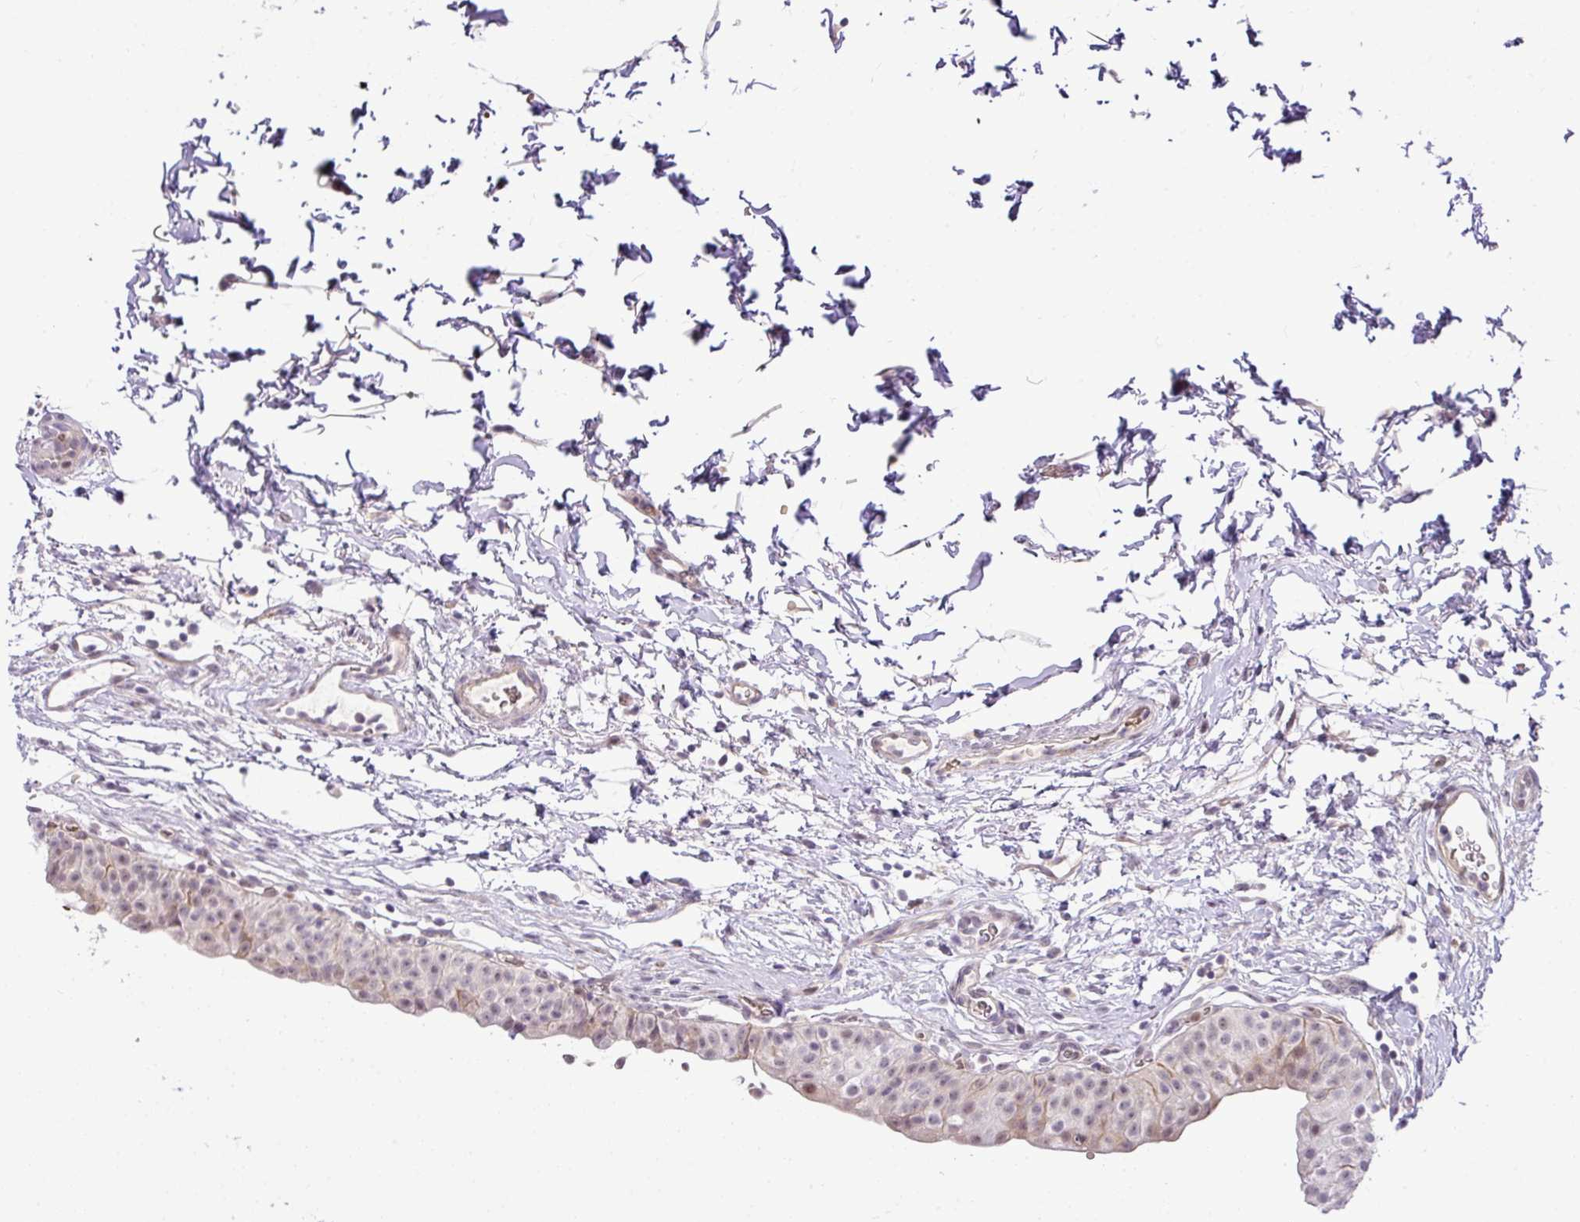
{"staining": {"intensity": "moderate", "quantity": "25%-75%", "location": "nuclear"}, "tissue": "urinary bladder", "cell_type": "Urothelial cells", "image_type": "normal", "snomed": [{"axis": "morphology", "description": "Normal tissue, NOS"}, {"axis": "topography", "description": "Urinary bladder"}, {"axis": "topography", "description": "Peripheral nerve tissue"}], "caption": "Urinary bladder was stained to show a protein in brown. There is medium levels of moderate nuclear positivity in approximately 25%-75% of urothelial cells. Nuclei are stained in blue.", "gene": "PARP2", "patient": {"sex": "male", "age": 55}}